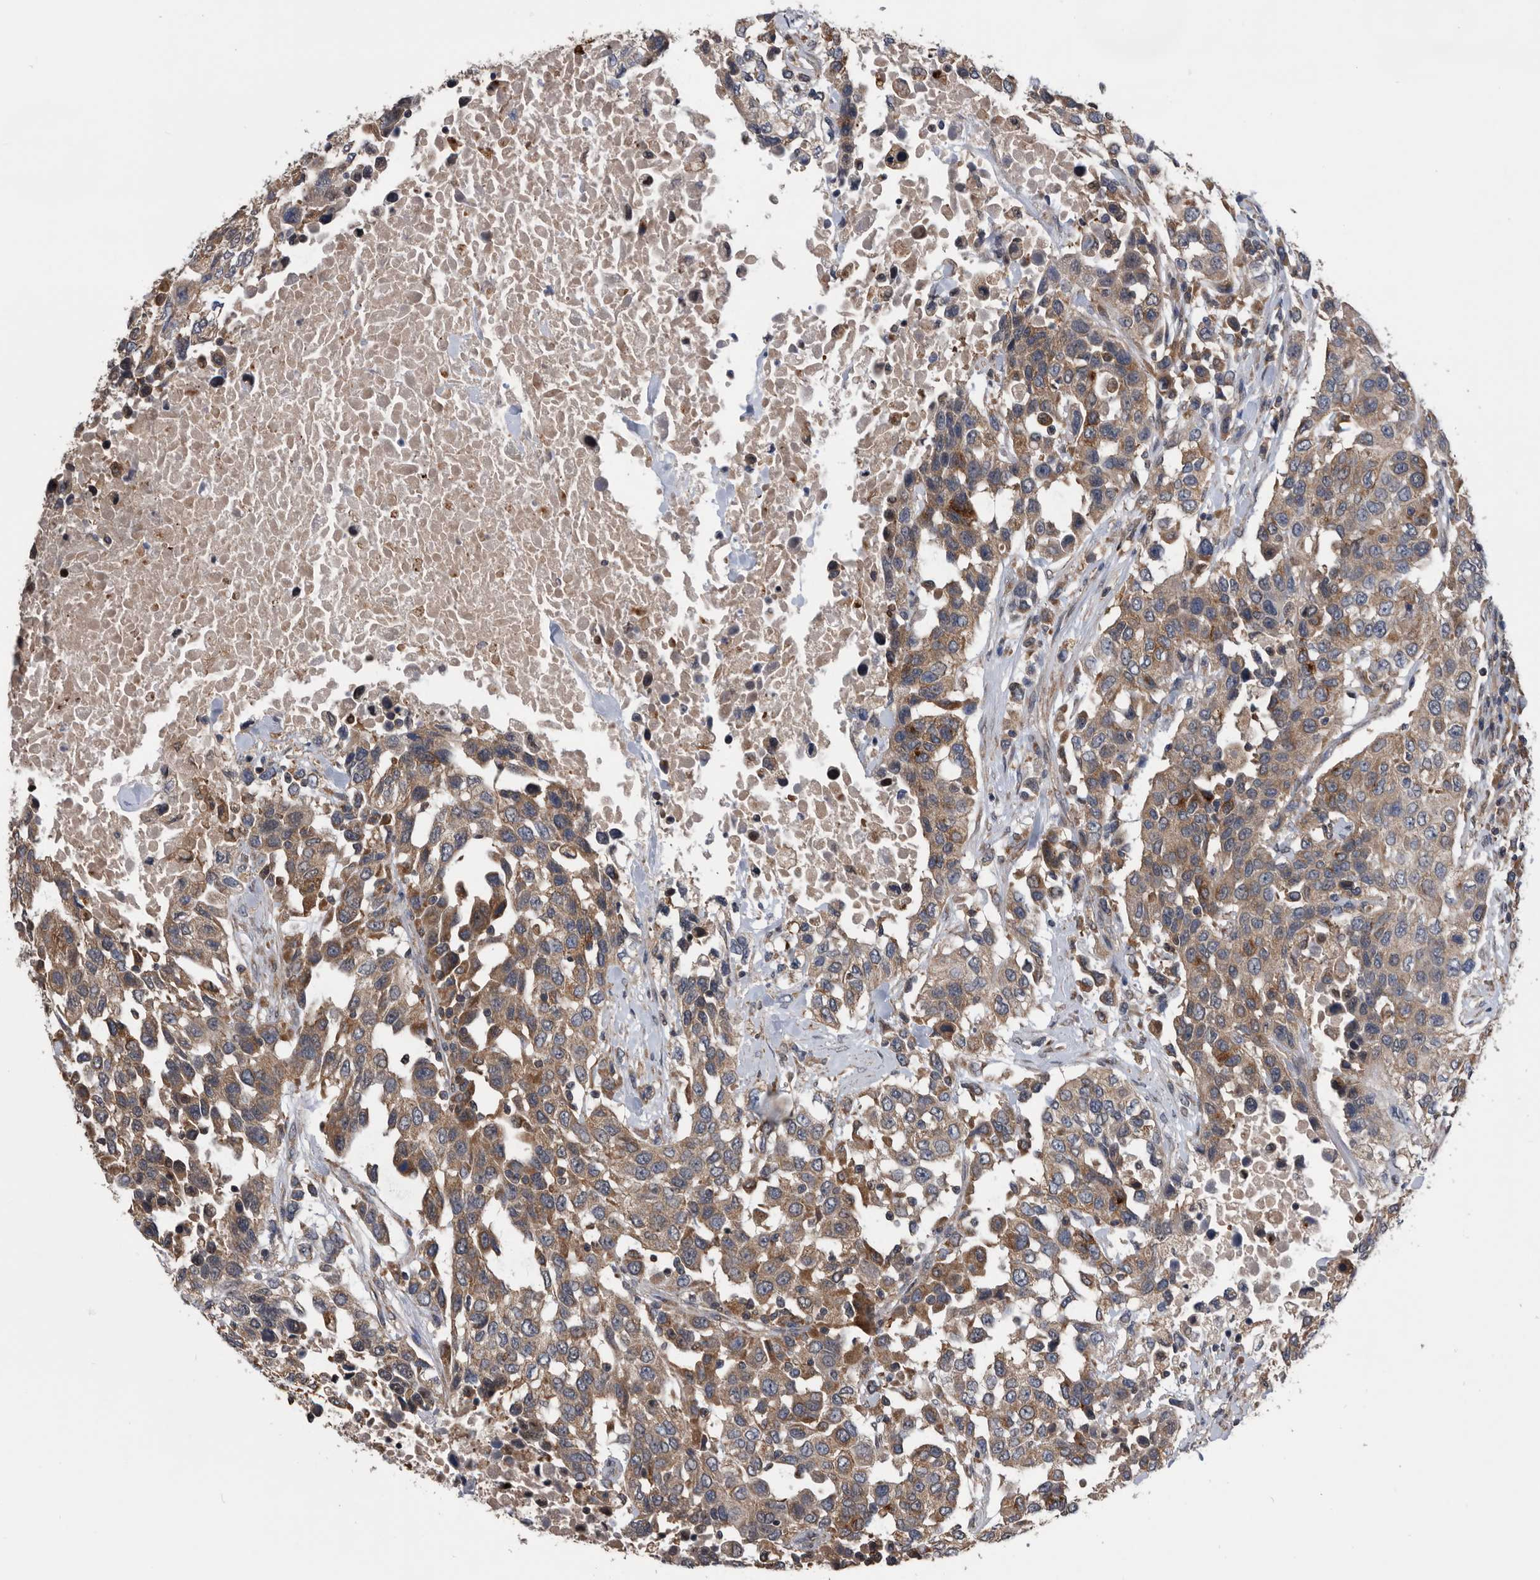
{"staining": {"intensity": "moderate", "quantity": ">75%", "location": "cytoplasmic/membranous"}, "tissue": "urothelial cancer", "cell_type": "Tumor cells", "image_type": "cancer", "snomed": [{"axis": "morphology", "description": "Urothelial carcinoma, High grade"}, {"axis": "topography", "description": "Urinary bladder"}], "caption": "Immunohistochemical staining of high-grade urothelial carcinoma reveals medium levels of moderate cytoplasmic/membranous staining in approximately >75% of tumor cells.", "gene": "NRBP1", "patient": {"sex": "female", "age": 80}}